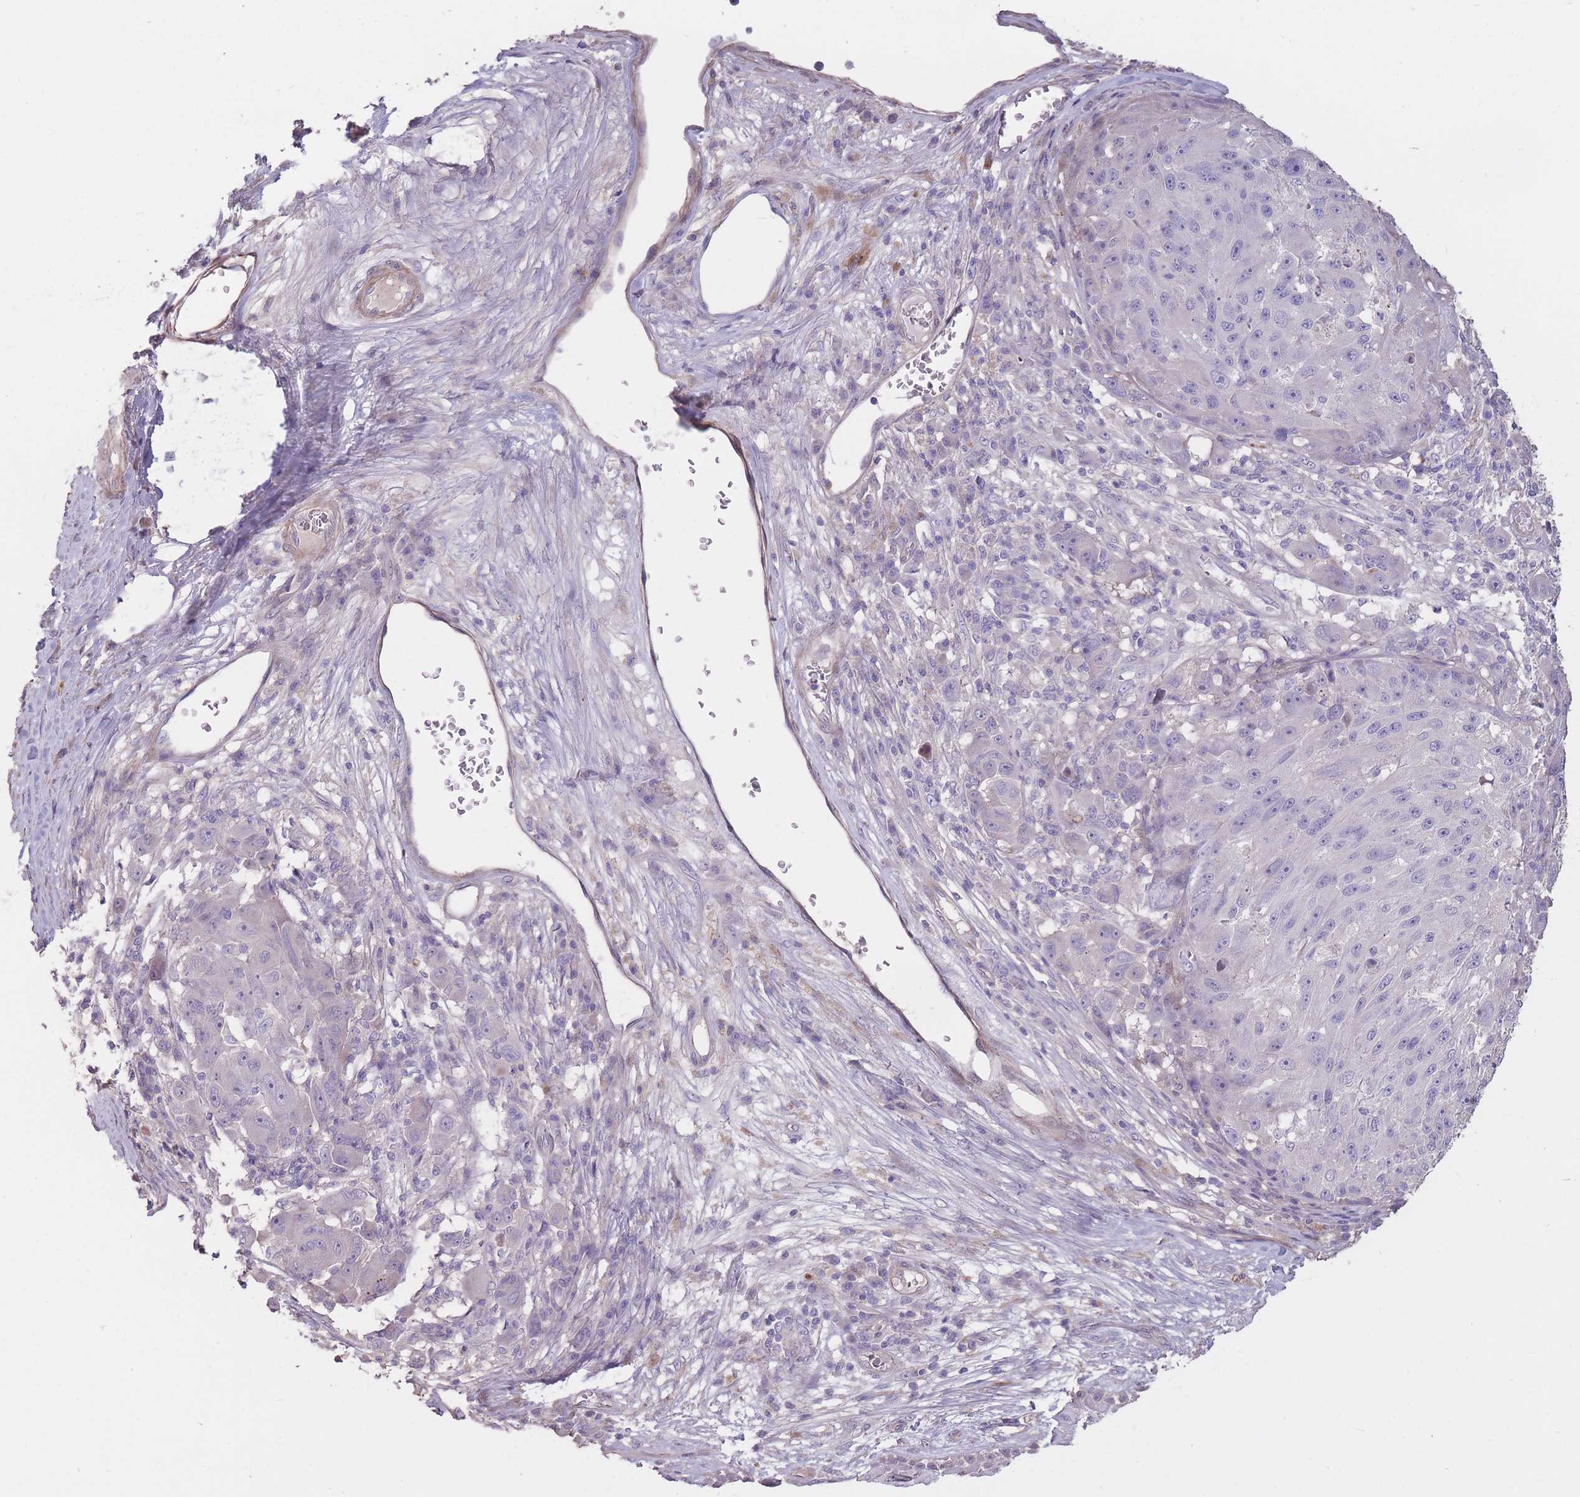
{"staining": {"intensity": "negative", "quantity": "none", "location": "none"}, "tissue": "melanoma", "cell_type": "Tumor cells", "image_type": "cancer", "snomed": [{"axis": "morphology", "description": "Malignant melanoma, NOS"}, {"axis": "topography", "description": "Skin"}], "caption": "This histopathology image is of melanoma stained with immunohistochemistry to label a protein in brown with the nuclei are counter-stained blue. There is no positivity in tumor cells.", "gene": "RSPH10B", "patient": {"sex": "male", "age": 53}}